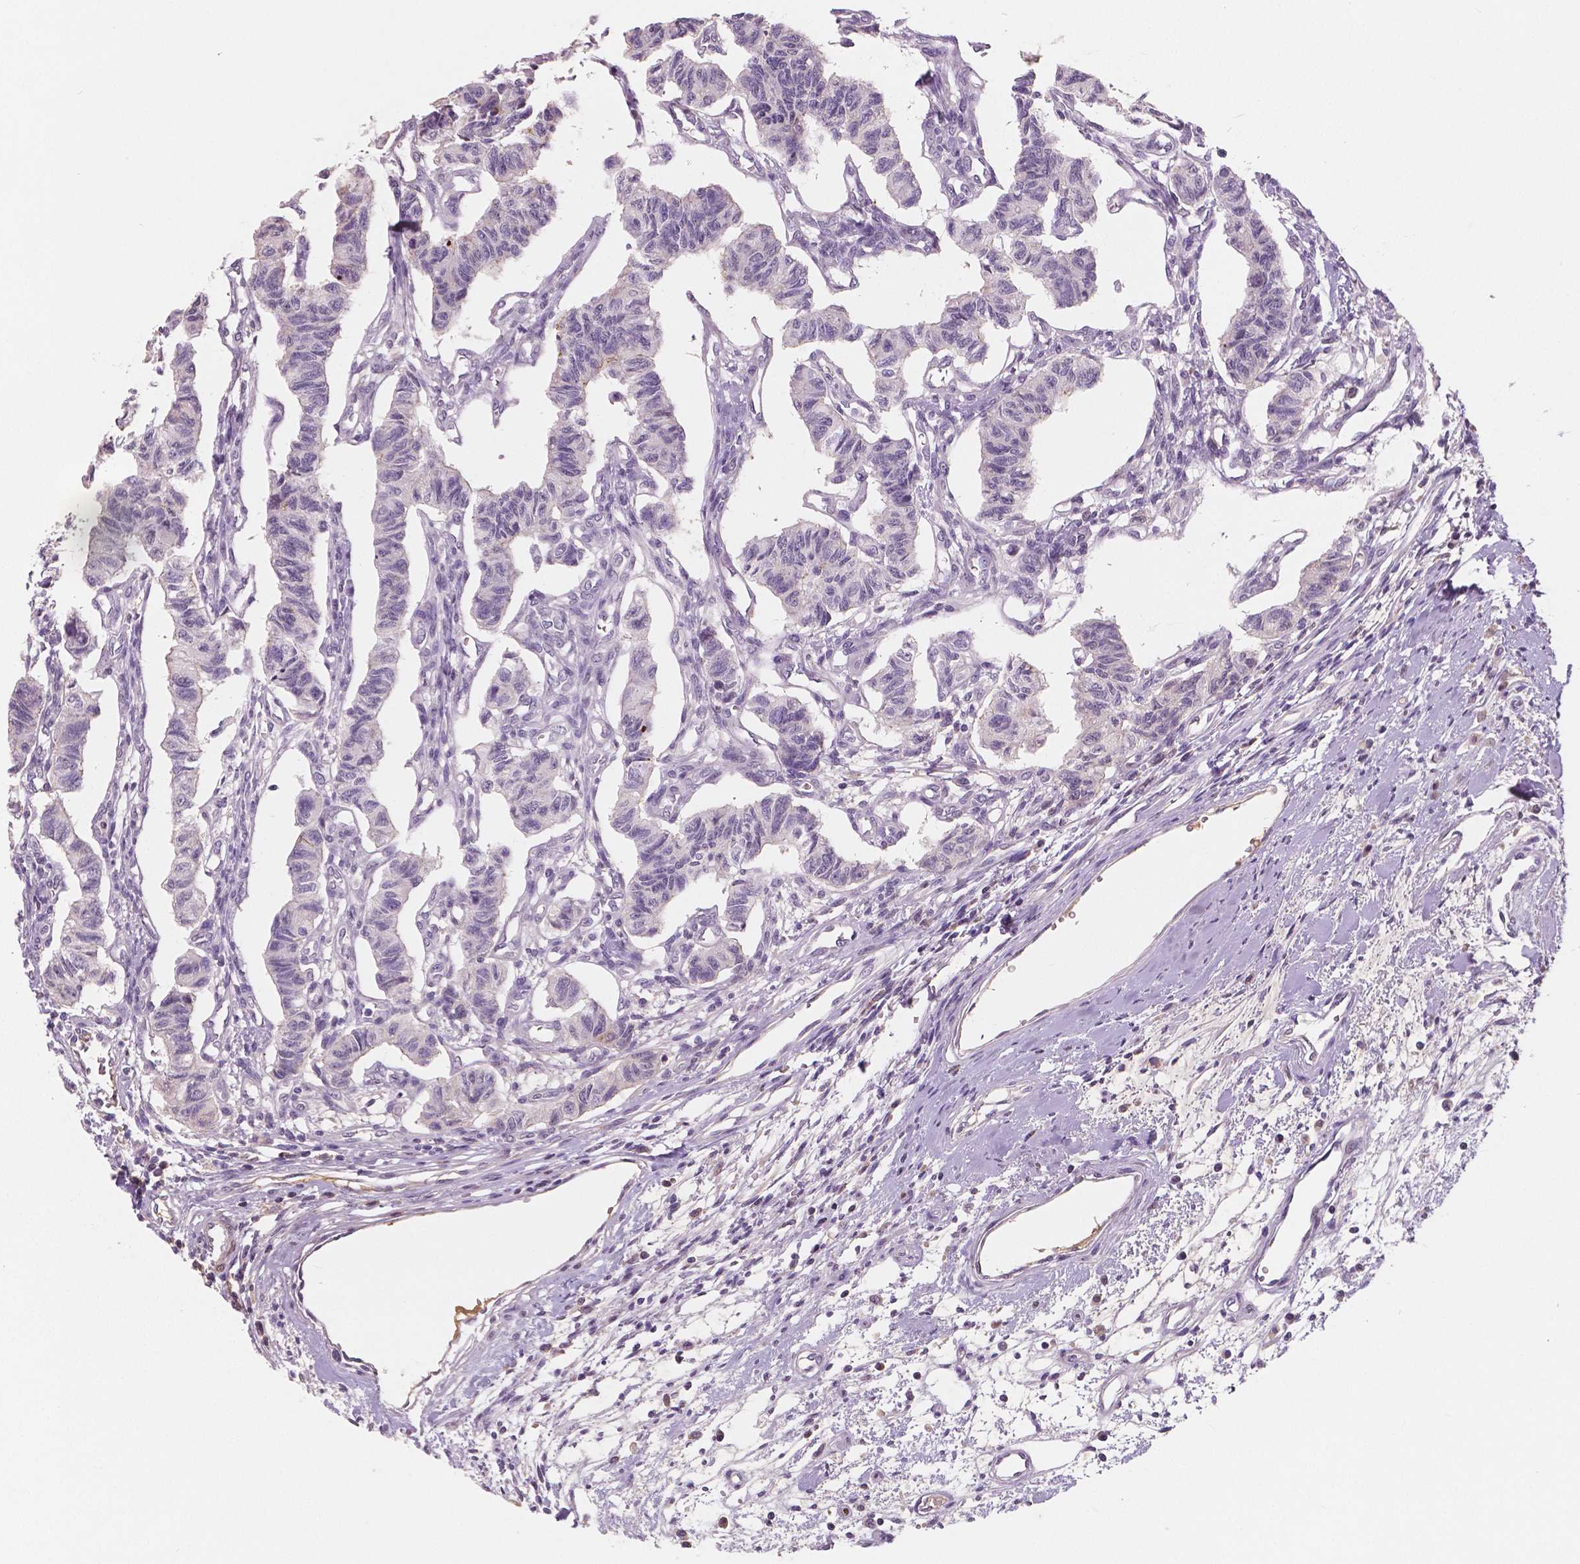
{"staining": {"intensity": "weak", "quantity": "<25%", "location": "cytoplasmic/membranous"}, "tissue": "carcinoid", "cell_type": "Tumor cells", "image_type": "cancer", "snomed": [{"axis": "morphology", "description": "Carcinoid, malignant, NOS"}, {"axis": "topography", "description": "Kidney"}], "caption": "Immunohistochemistry photomicrograph of human malignant carcinoid stained for a protein (brown), which displays no positivity in tumor cells.", "gene": "APOA4", "patient": {"sex": "female", "age": 41}}